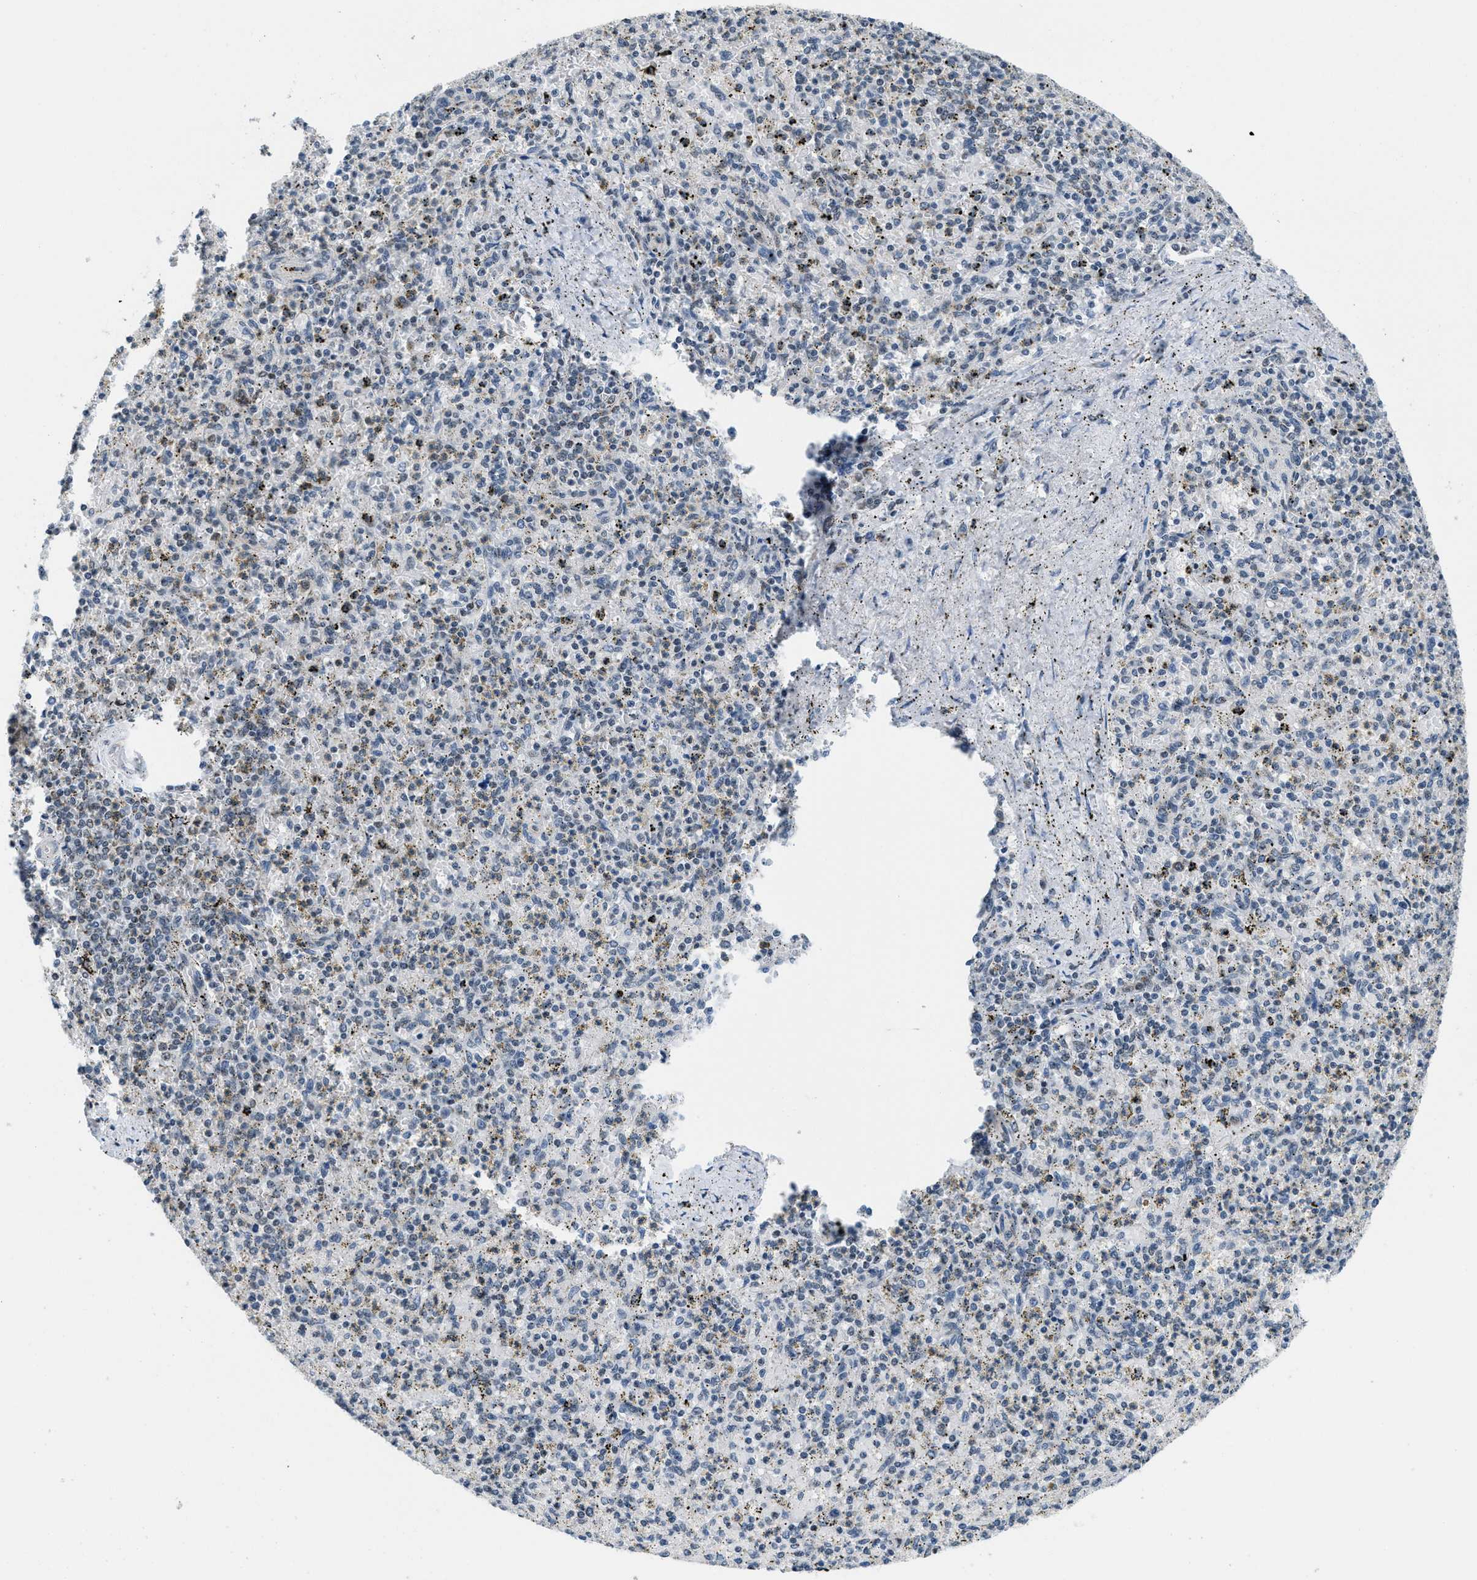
{"staining": {"intensity": "negative", "quantity": "none", "location": "none"}, "tissue": "spleen", "cell_type": "Cells in red pulp", "image_type": "normal", "snomed": [{"axis": "morphology", "description": "Normal tissue, NOS"}, {"axis": "topography", "description": "Spleen"}], "caption": "Cells in red pulp show no significant protein staining in benign spleen. (Brightfield microscopy of DAB (3,3'-diaminobenzidine) IHC at high magnification).", "gene": "TOMM70", "patient": {"sex": "male", "age": 72}}